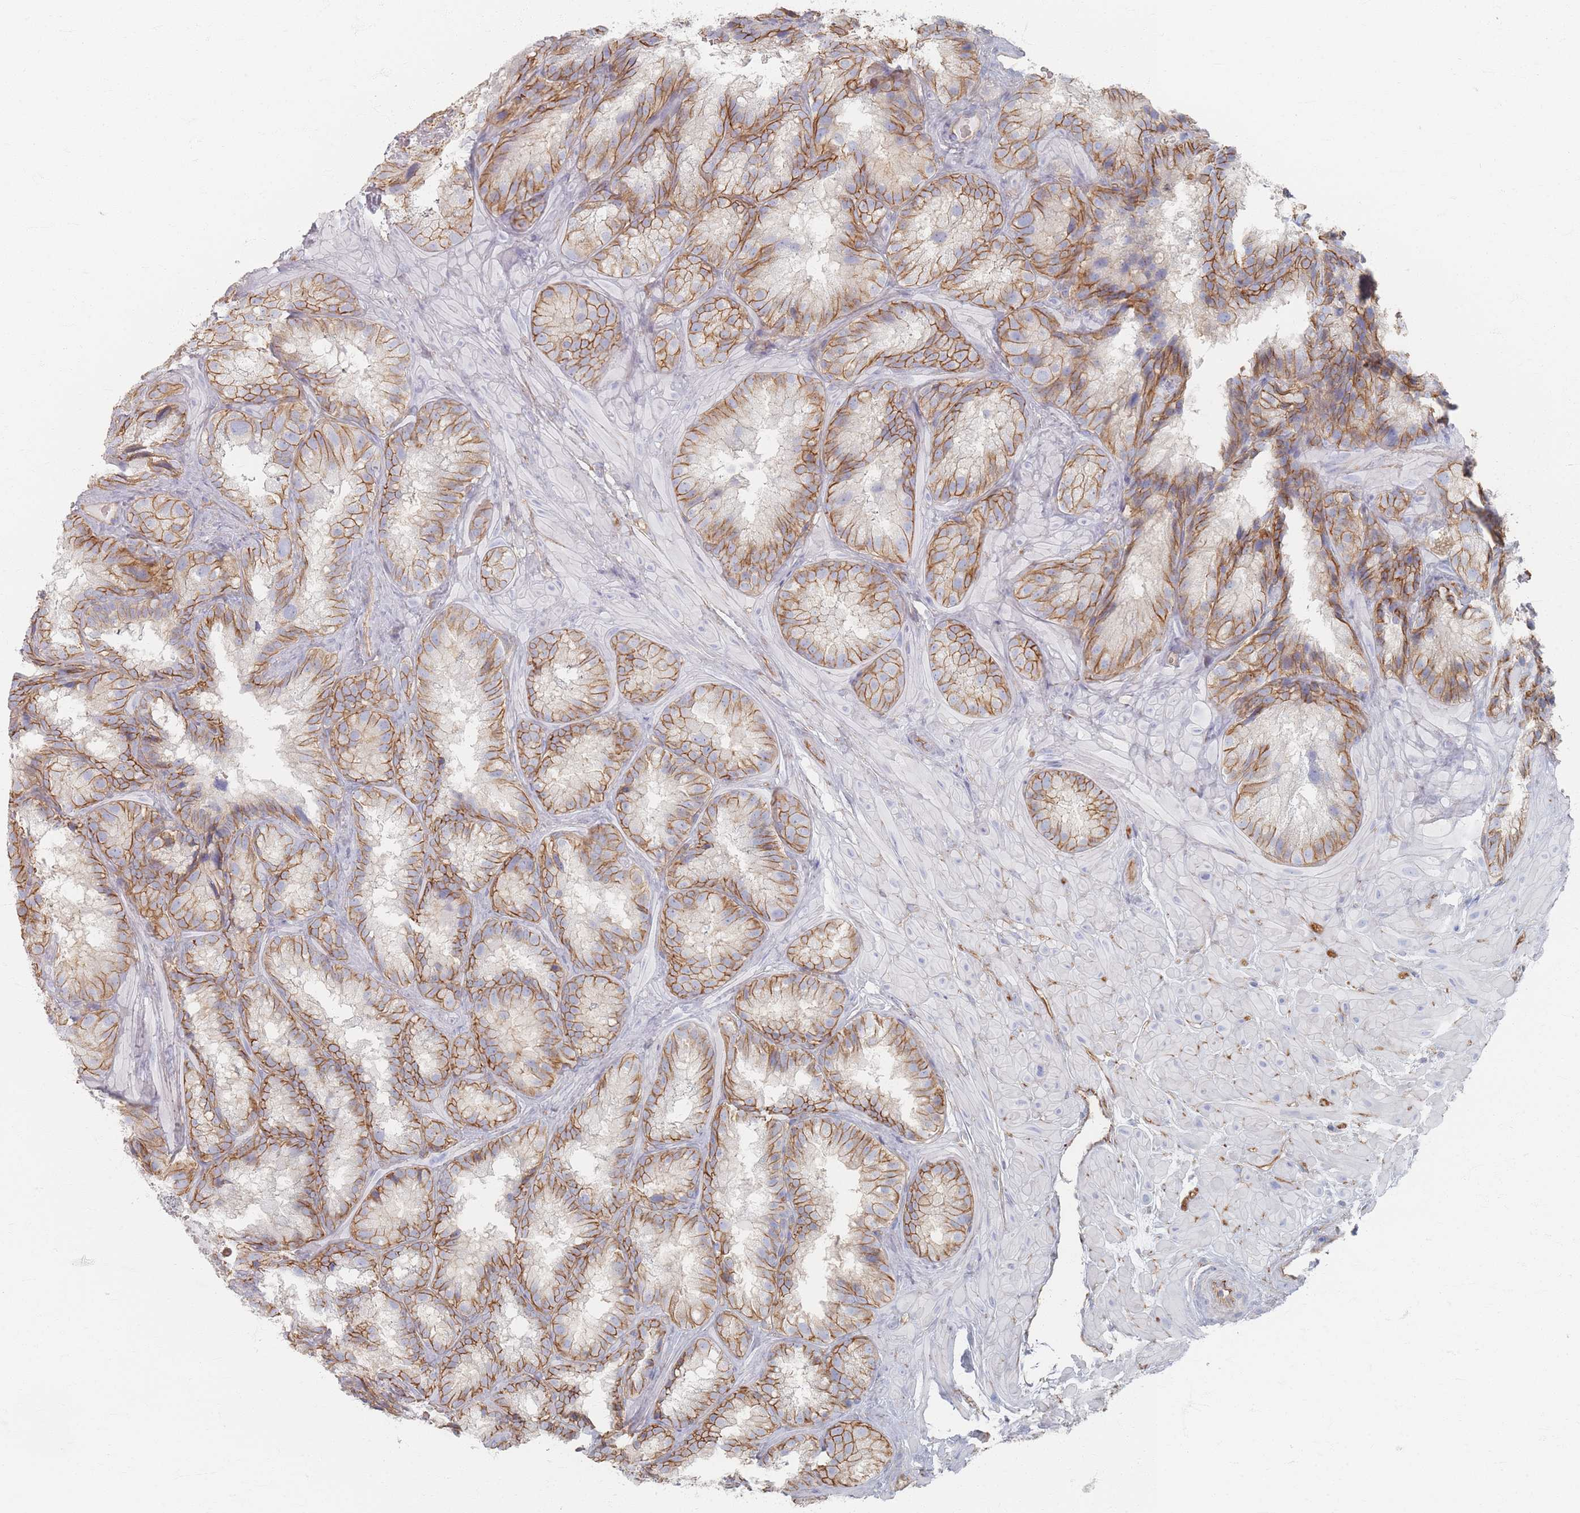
{"staining": {"intensity": "moderate", "quantity": ">75%", "location": "cytoplasmic/membranous"}, "tissue": "seminal vesicle", "cell_type": "Glandular cells", "image_type": "normal", "snomed": [{"axis": "morphology", "description": "Normal tissue, NOS"}, {"axis": "topography", "description": "Seminal veicle"}], "caption": "A high-resolution photomicrograph shows IHC staining of benign seminal vesicle, which reveals moderate cytoplasmic/membranous staining in approximately >75% of glandular cells. The staining was performed using DAB to visualize the protein expression in brown, while the nuclei were stained in blue with hematoxylin (Magnification: 20x).", "gene": "GNB1", "patient": {"sex": "male", "age": 58}}